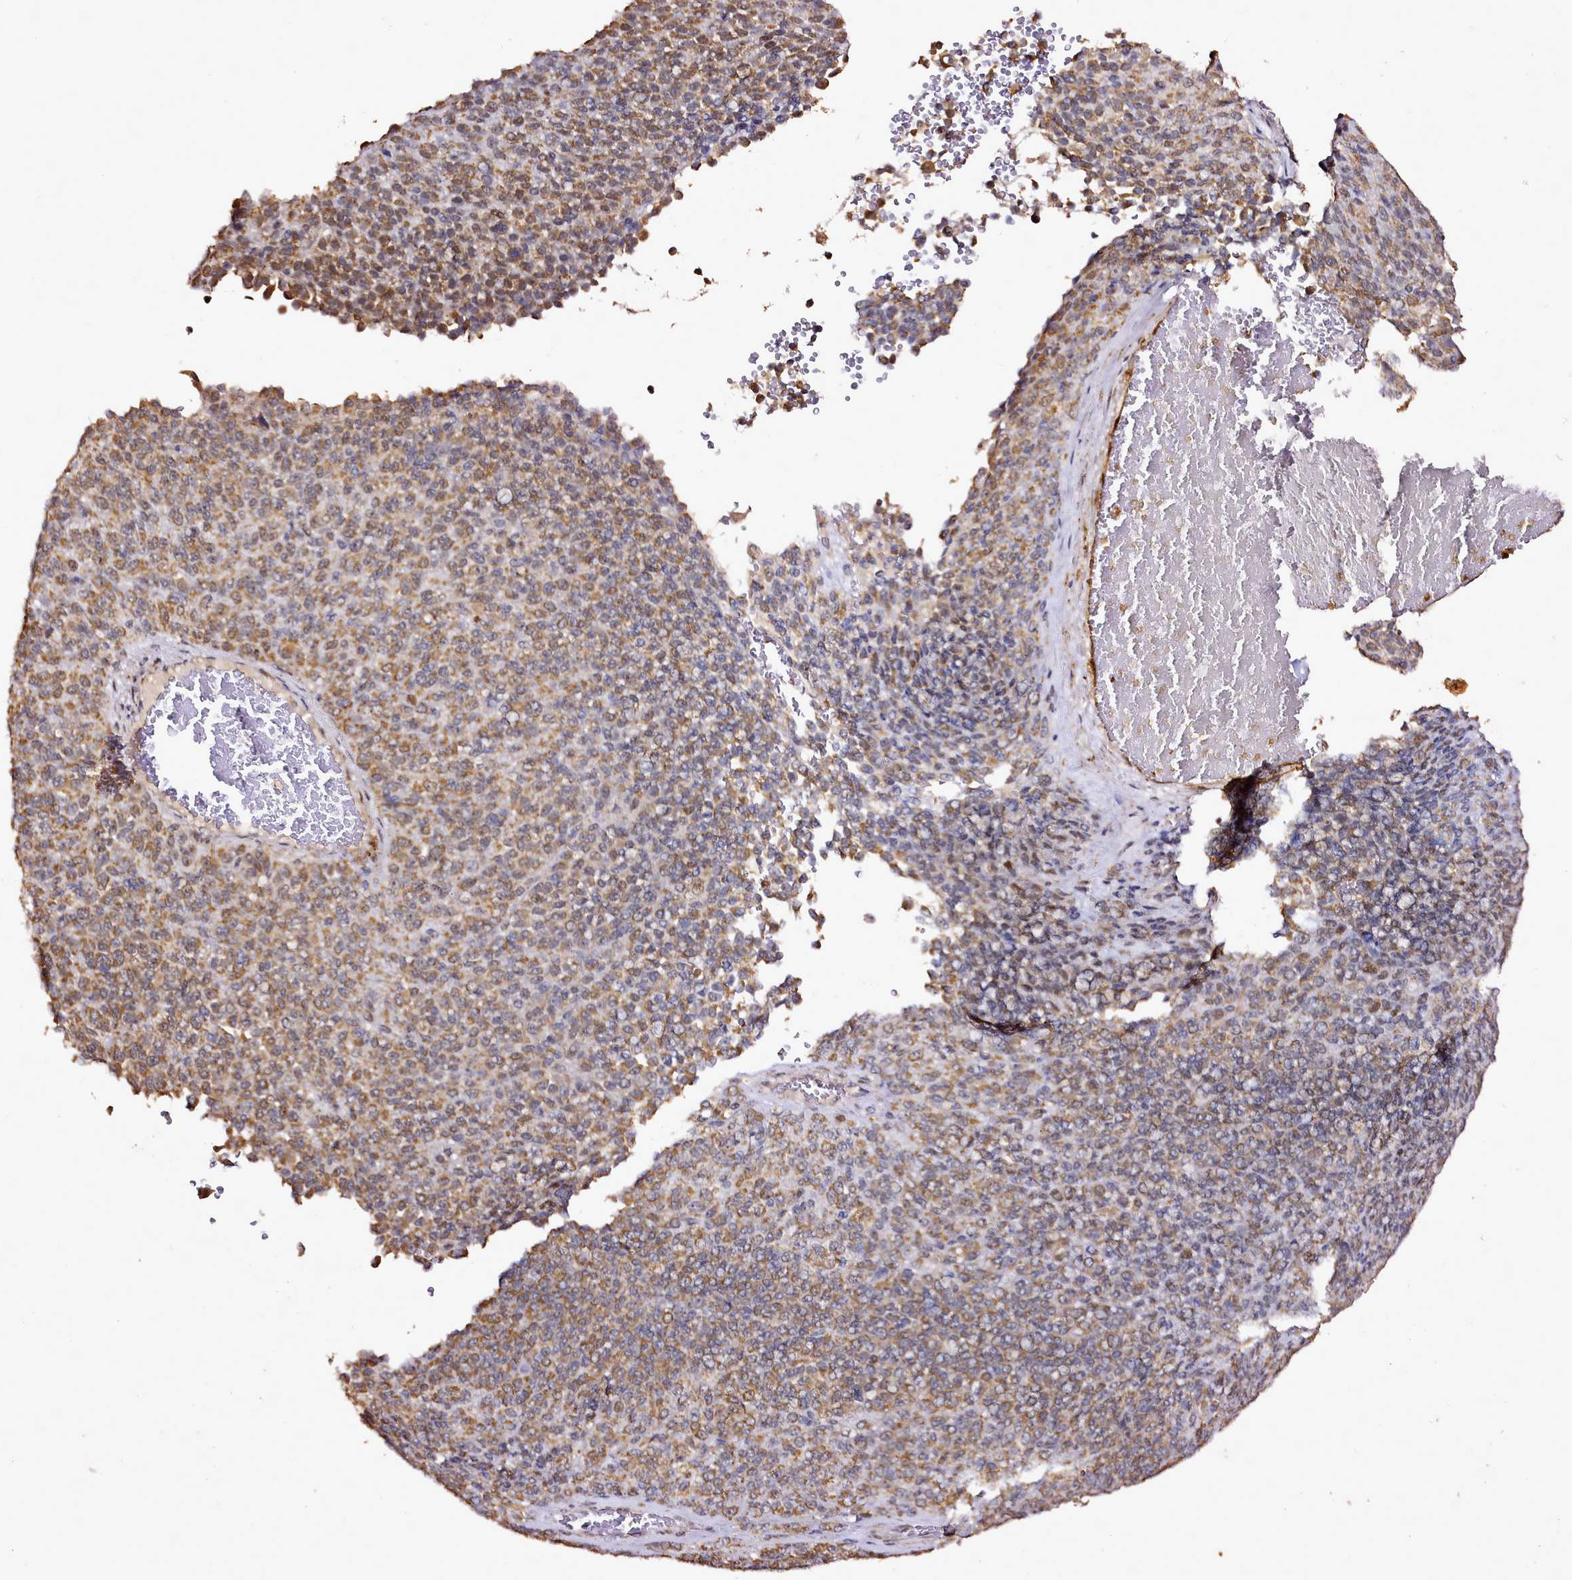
{"staining": {"intensity": "moderate", "quantity": ">75%", "location": "cytoplasmic/membranous"}, "tissue": "melanoma", "cell_type": "Tumor cells", "image_type": "cancer", "snomed": [{"axis": "morphology", "description": "Malignant melanoma, Metastatic site"}, {"axis": "topography", "description": "Brain"}], "caption": "There is medium levels of moderate cytoplasmic/membranous positivity in tumor cells of melanoma, as demonstrated by immunohistochemical staining (brown color).", "gene": "EDIL3", "patient": {"sex": "female", "age": 56}}